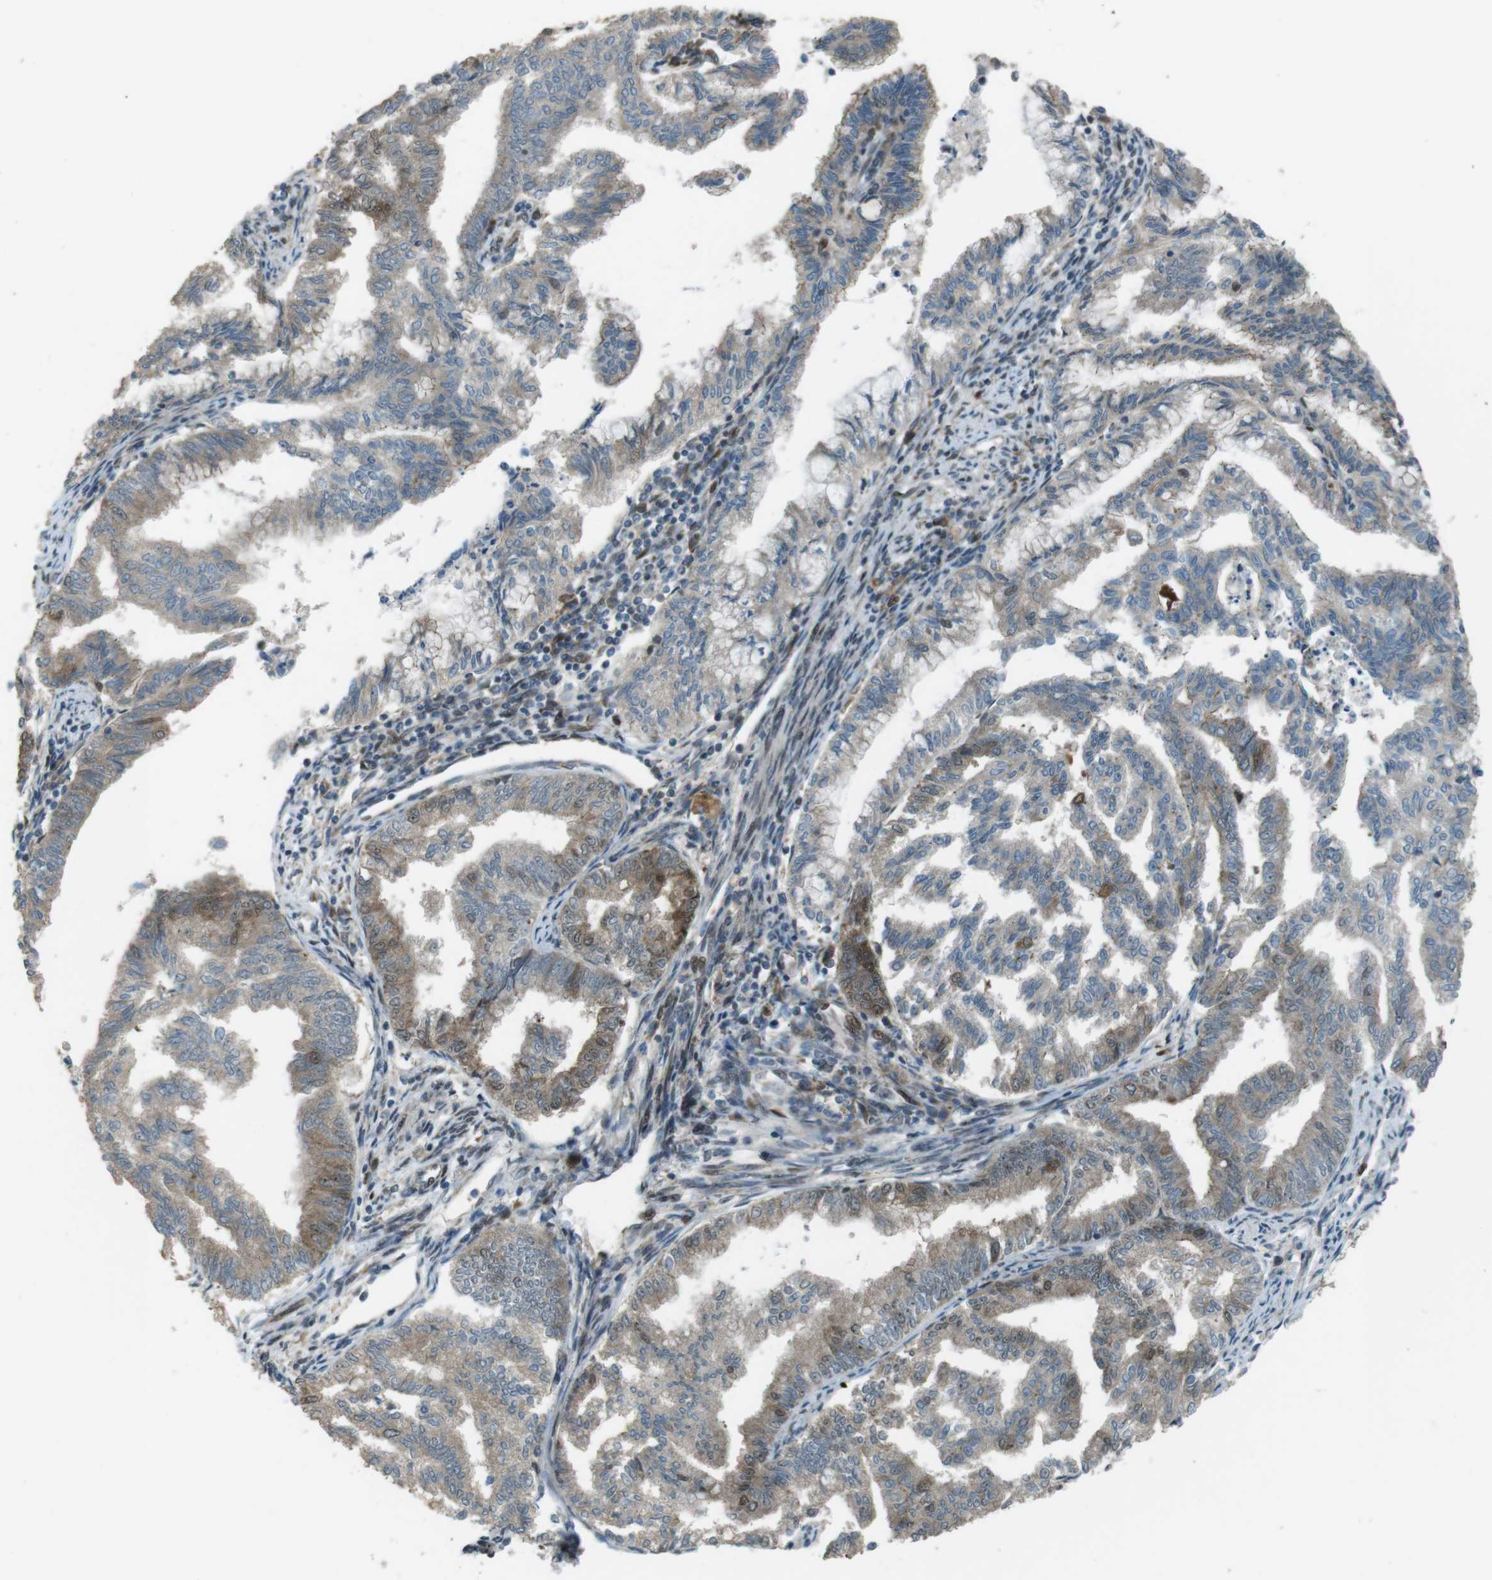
{"staining": {"intensity": "moderate", "quantity": "25%-75%", "location": "cytoplasmic/membranous,nuclear"}, "tissue": "endometrial cancer", "cell_type": "Tumor cells", "image_type": "cancer", "snomed": [{"axis": "morphology", "description": "Adenocarcinoma, NOS"}, {"axis": "topography", "description": "Endometrium"}], "caption": "About 25%-75% of tumor cells in adenocarcinoma (endometrial) reveal moderate cytoplasmic/membranous and nuclear protein expression as visualized by brown immunohistochemical staining.", "gene": "ZNF330", "patient": {"sex": "female", "age": 79}}